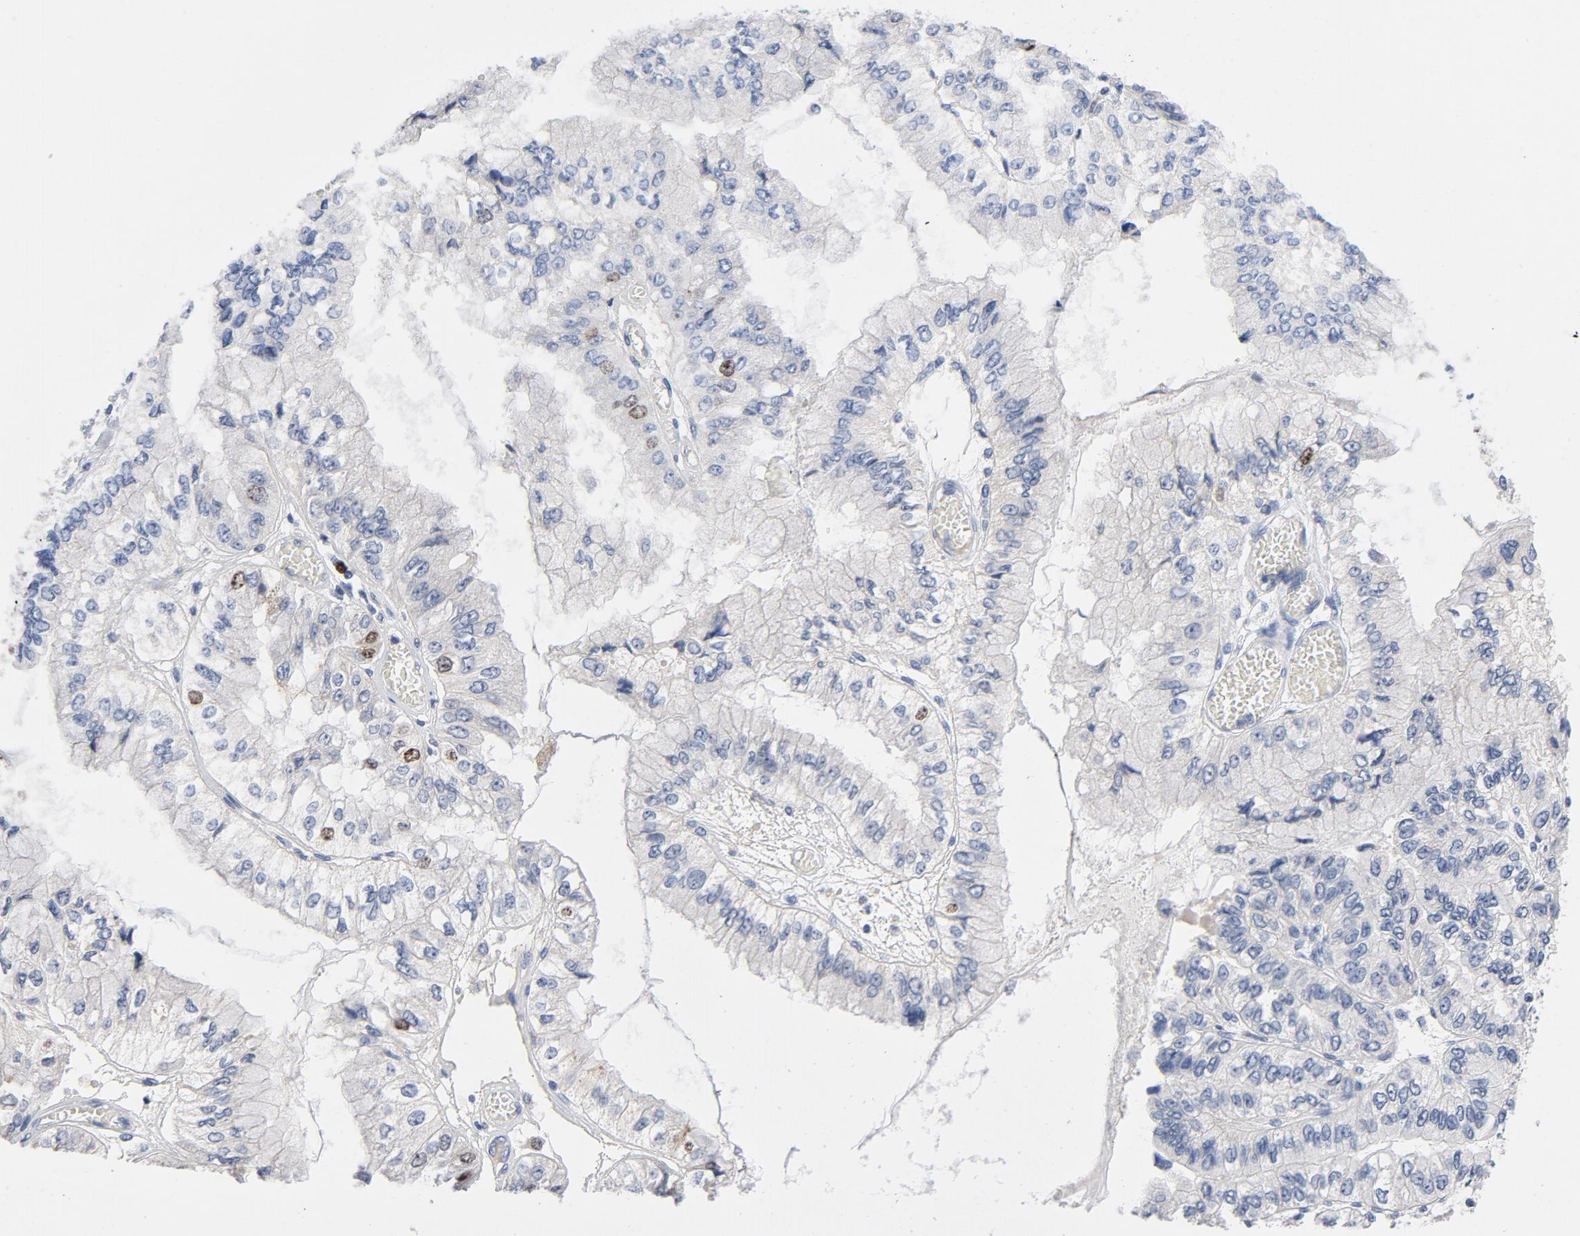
{"staining": {"intensity": "moderate", "quantity": "<25%", "location": "nuclear"}, "tissue": "liver cancer", "cell_type": "Tumor cells", "image_type": "cancer", "snomed": [{"axis": "morphology", "description": "Cholangiocarcinoma"}, {"axis": "topography", "description": "Liver"}], "caption": "Protein expression analysis of human cholangiocarcinoma (liver) reveals moderate nuclear positivity in about <25% of tumor cells.", "gene": "BIRC5", "patient": {"sex": "female", "age": 79}}